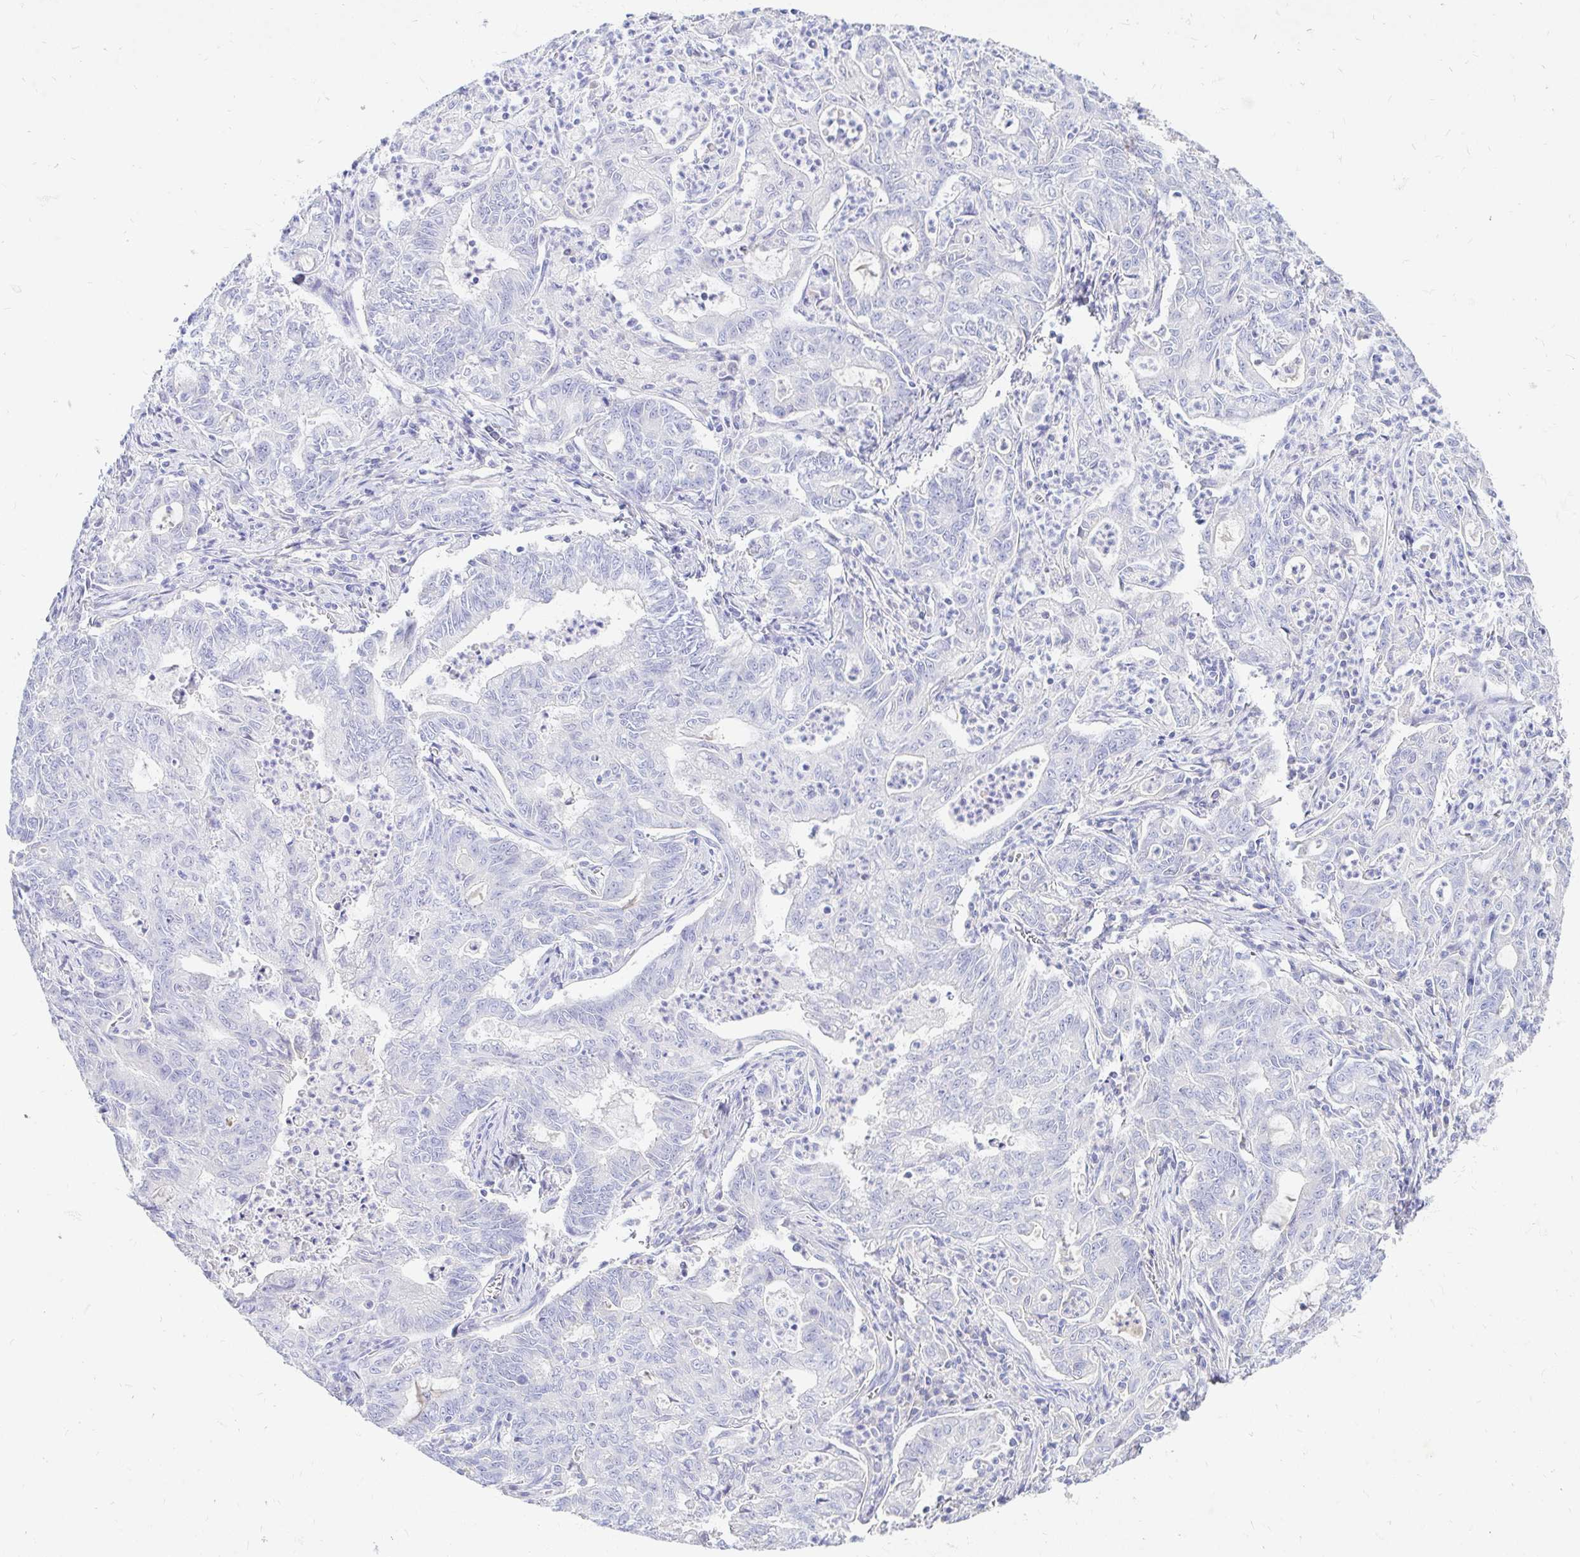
{"staining": {"intensity": "negative", "quantity": "none", "location": "none"}, "tissue": "stomach cancer", "cell_type": "Tumor cells", "image_type": "cancer", "snomed": [{"axis": "morphology", "description": "Adenocarcinoma, NOS"}, {"axis": "topography", "description": "Stomach, upper"}], "caption": "DAB (3,3'-diaminobenzidine) immunohistochemical staining of stomach adenocarcinoma exhibits no significant staining in tumor cells.", "gene": "NR2E1", "patient": {"sex": "female", "age": 79}}